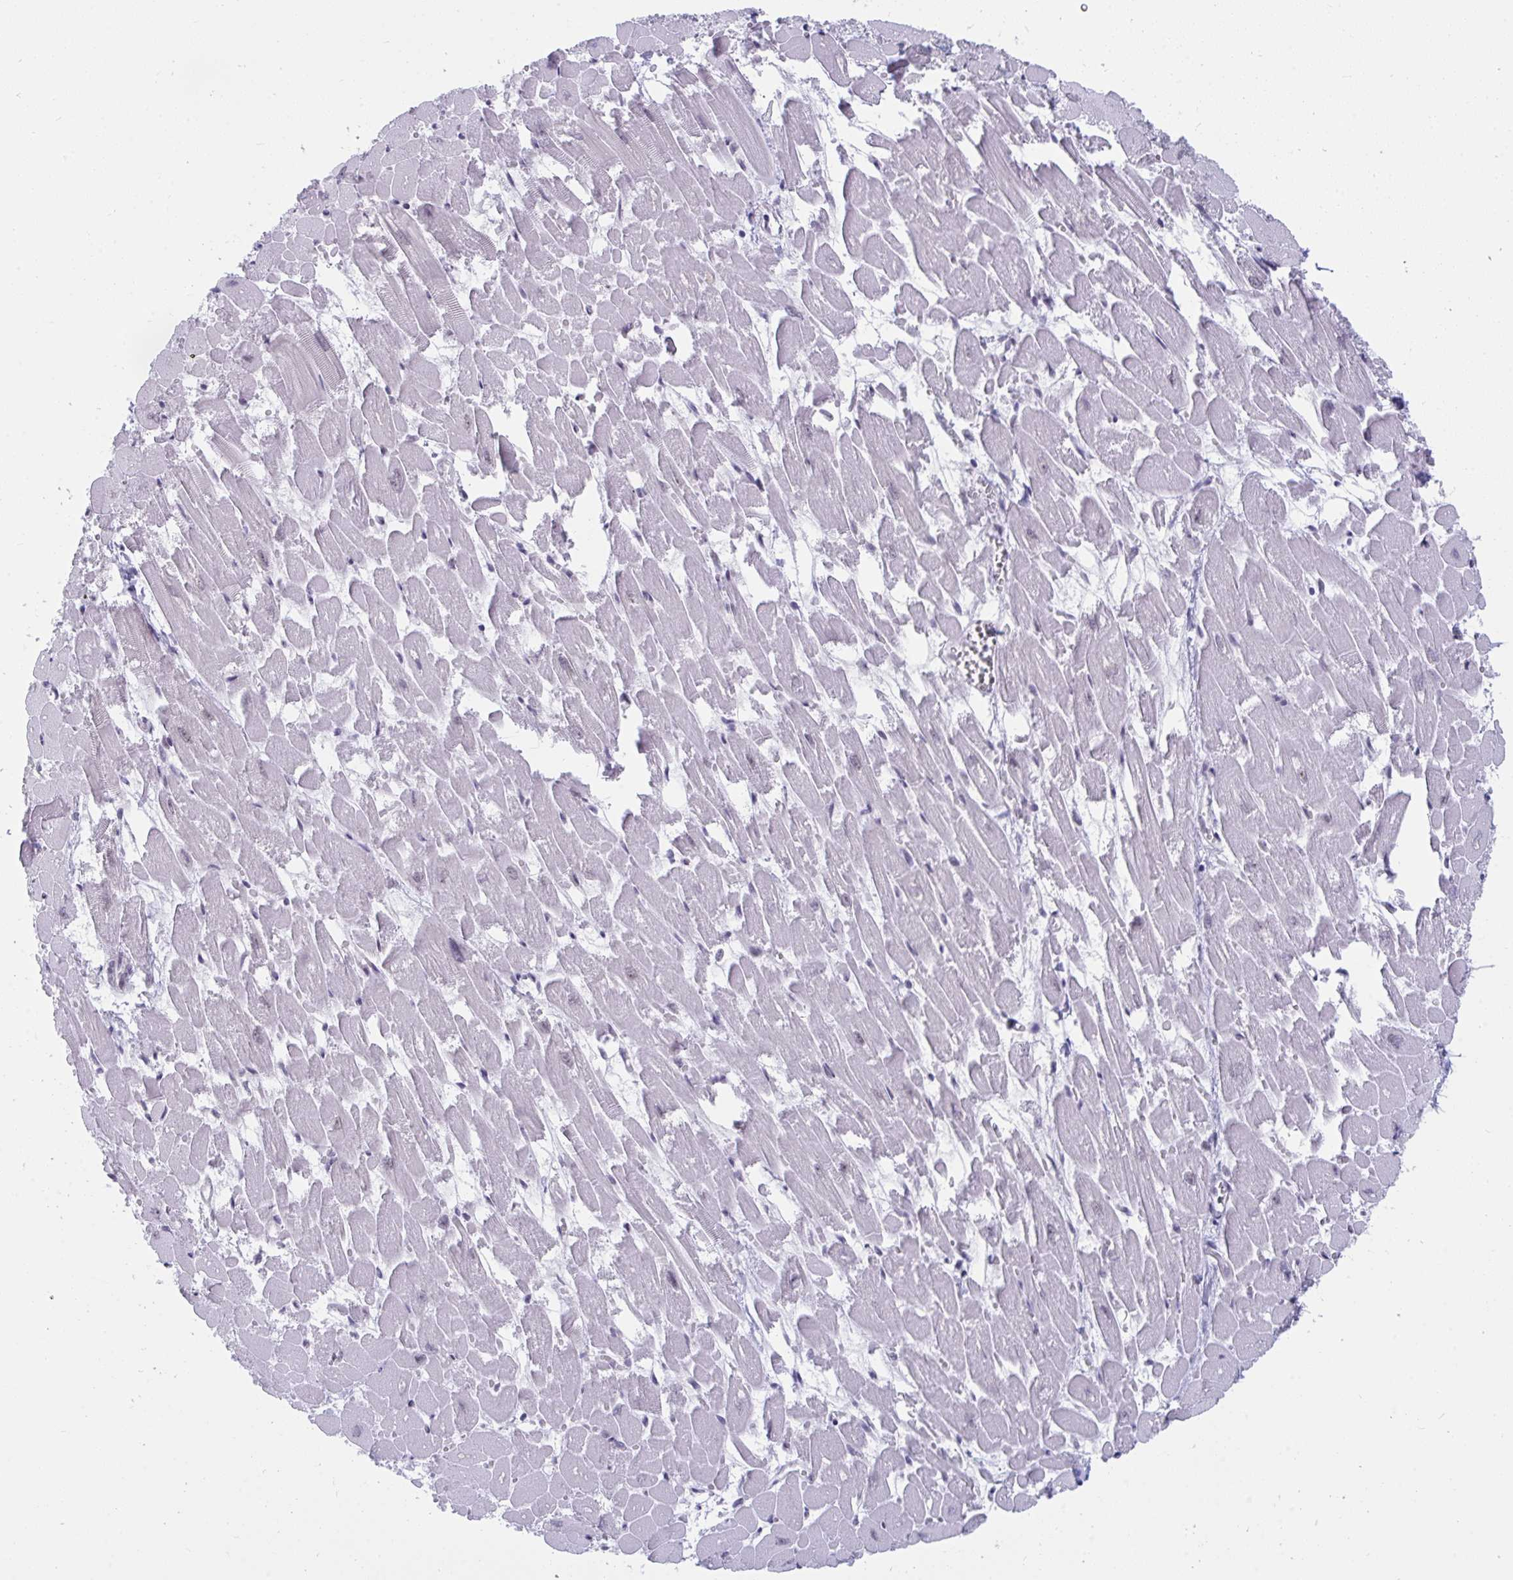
{"staining": {"intensity": "negative", "quantity": "none", "location": "none"}, "tissue": "heart muscle", "cell_type": "Cardiomyocytes", "image_type": "normal", "snomed": [{"axis": "morphology", "description": "Normal tissue, NOS"}, {"axis": "topography", "description": "Heart"}], "caption": "High power microscopy micrograph of an IHC histopathology image of unremarkable heart muscle, revealing no significant expression in cardiomyocytes. Nuclei are stained in blue.", "gene": "PRR14", "patient": {"sex": "female", "age": 52}}